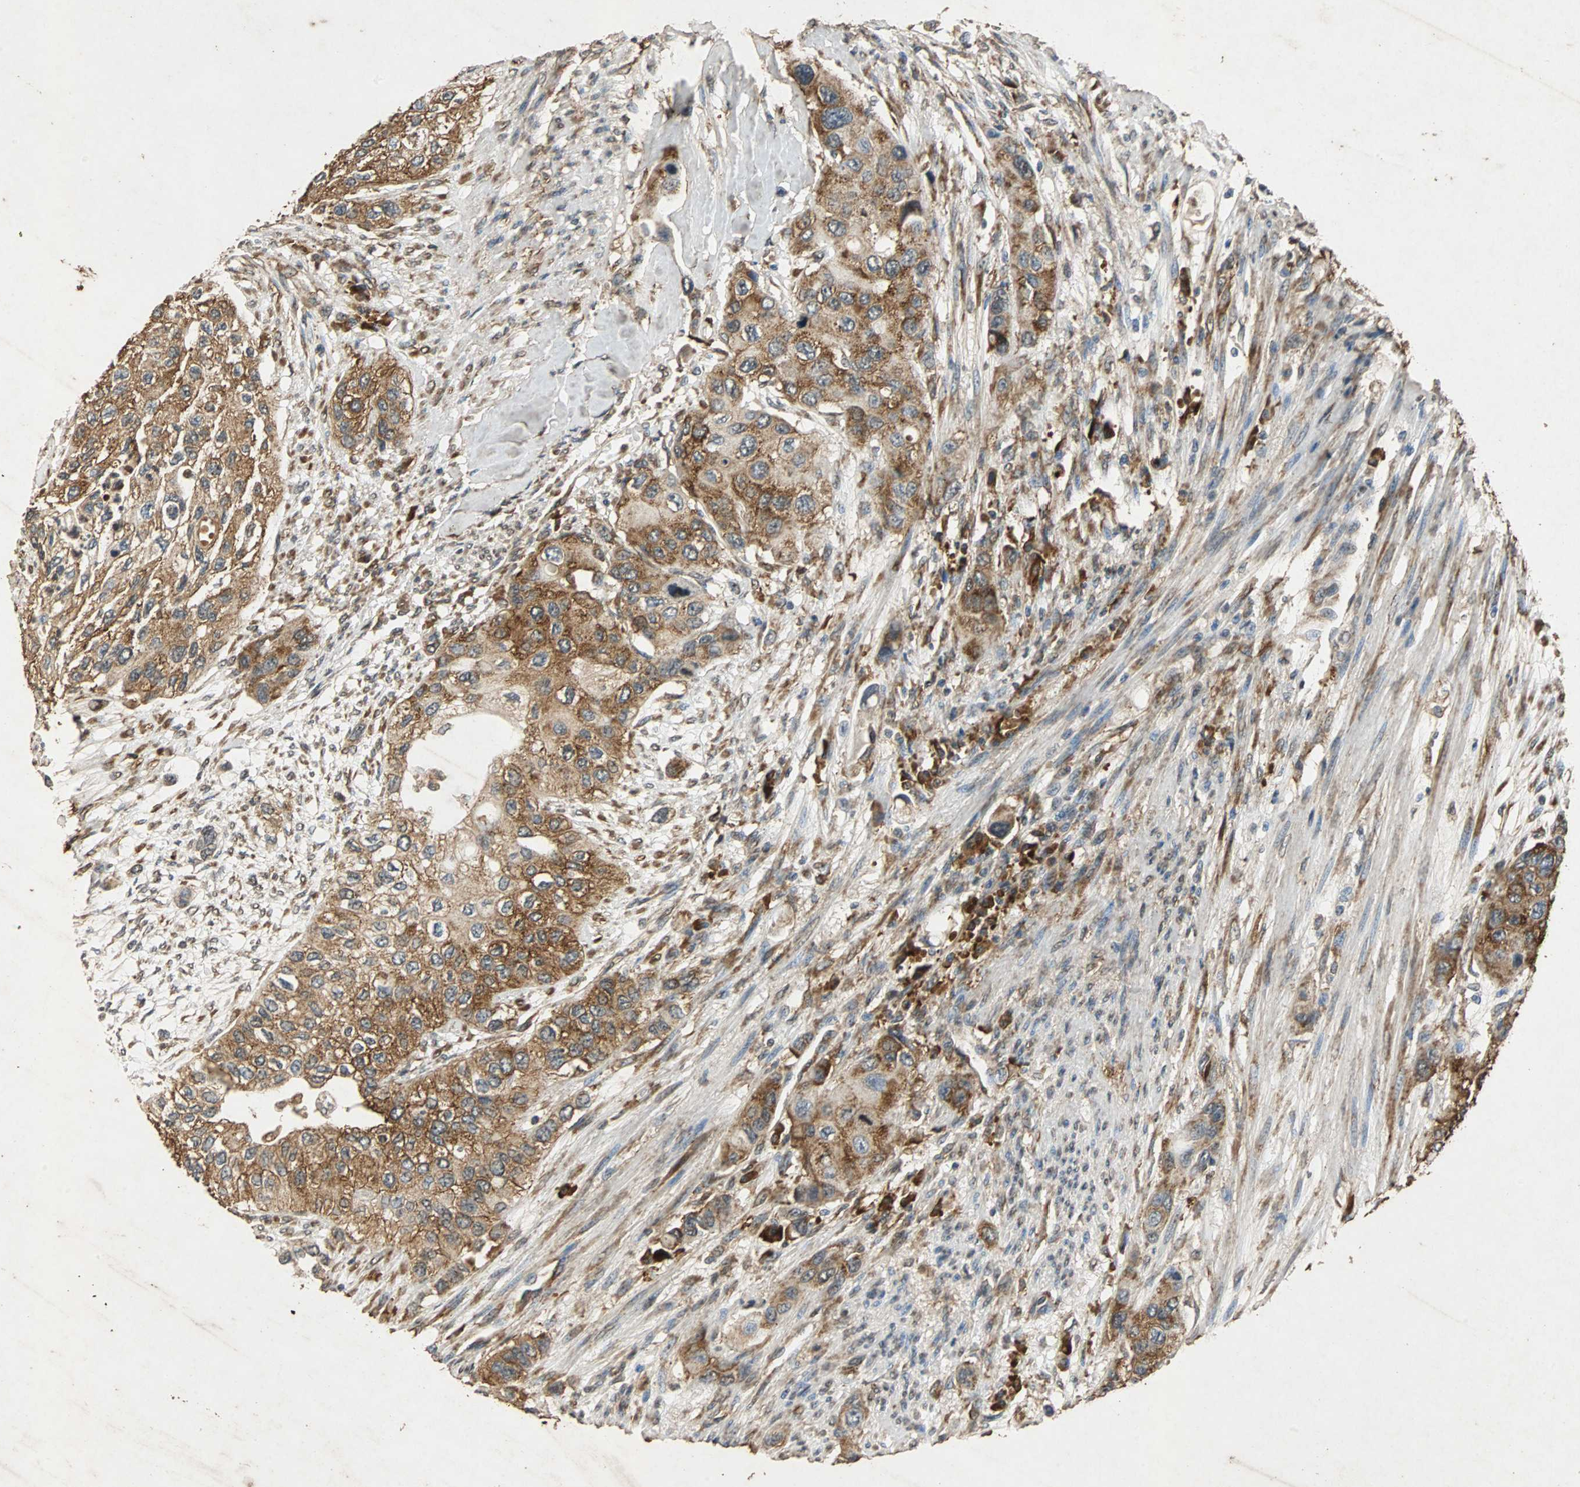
{"staining": {"intensity": "moderate", "quantity": ">75%", "location": "cytoplasmic/membranous"}, "tissue": "urothelial cancer", "cell_type": "Tumor cells", "image_type": "cancer", "snomed": [{"axis": "morphology", "description": "Urothelial carcinoma, High grade"}, {"axis": "topography", "description": "Urinary bladder"}], "caption": "Protein staining of urothelial cancer tissue reveals moderate cytoplasmic/membranous staining in approximately >75% of tumor cells.", "gene": "NAA10", "patient": {"sex": "female", "age": 56}}